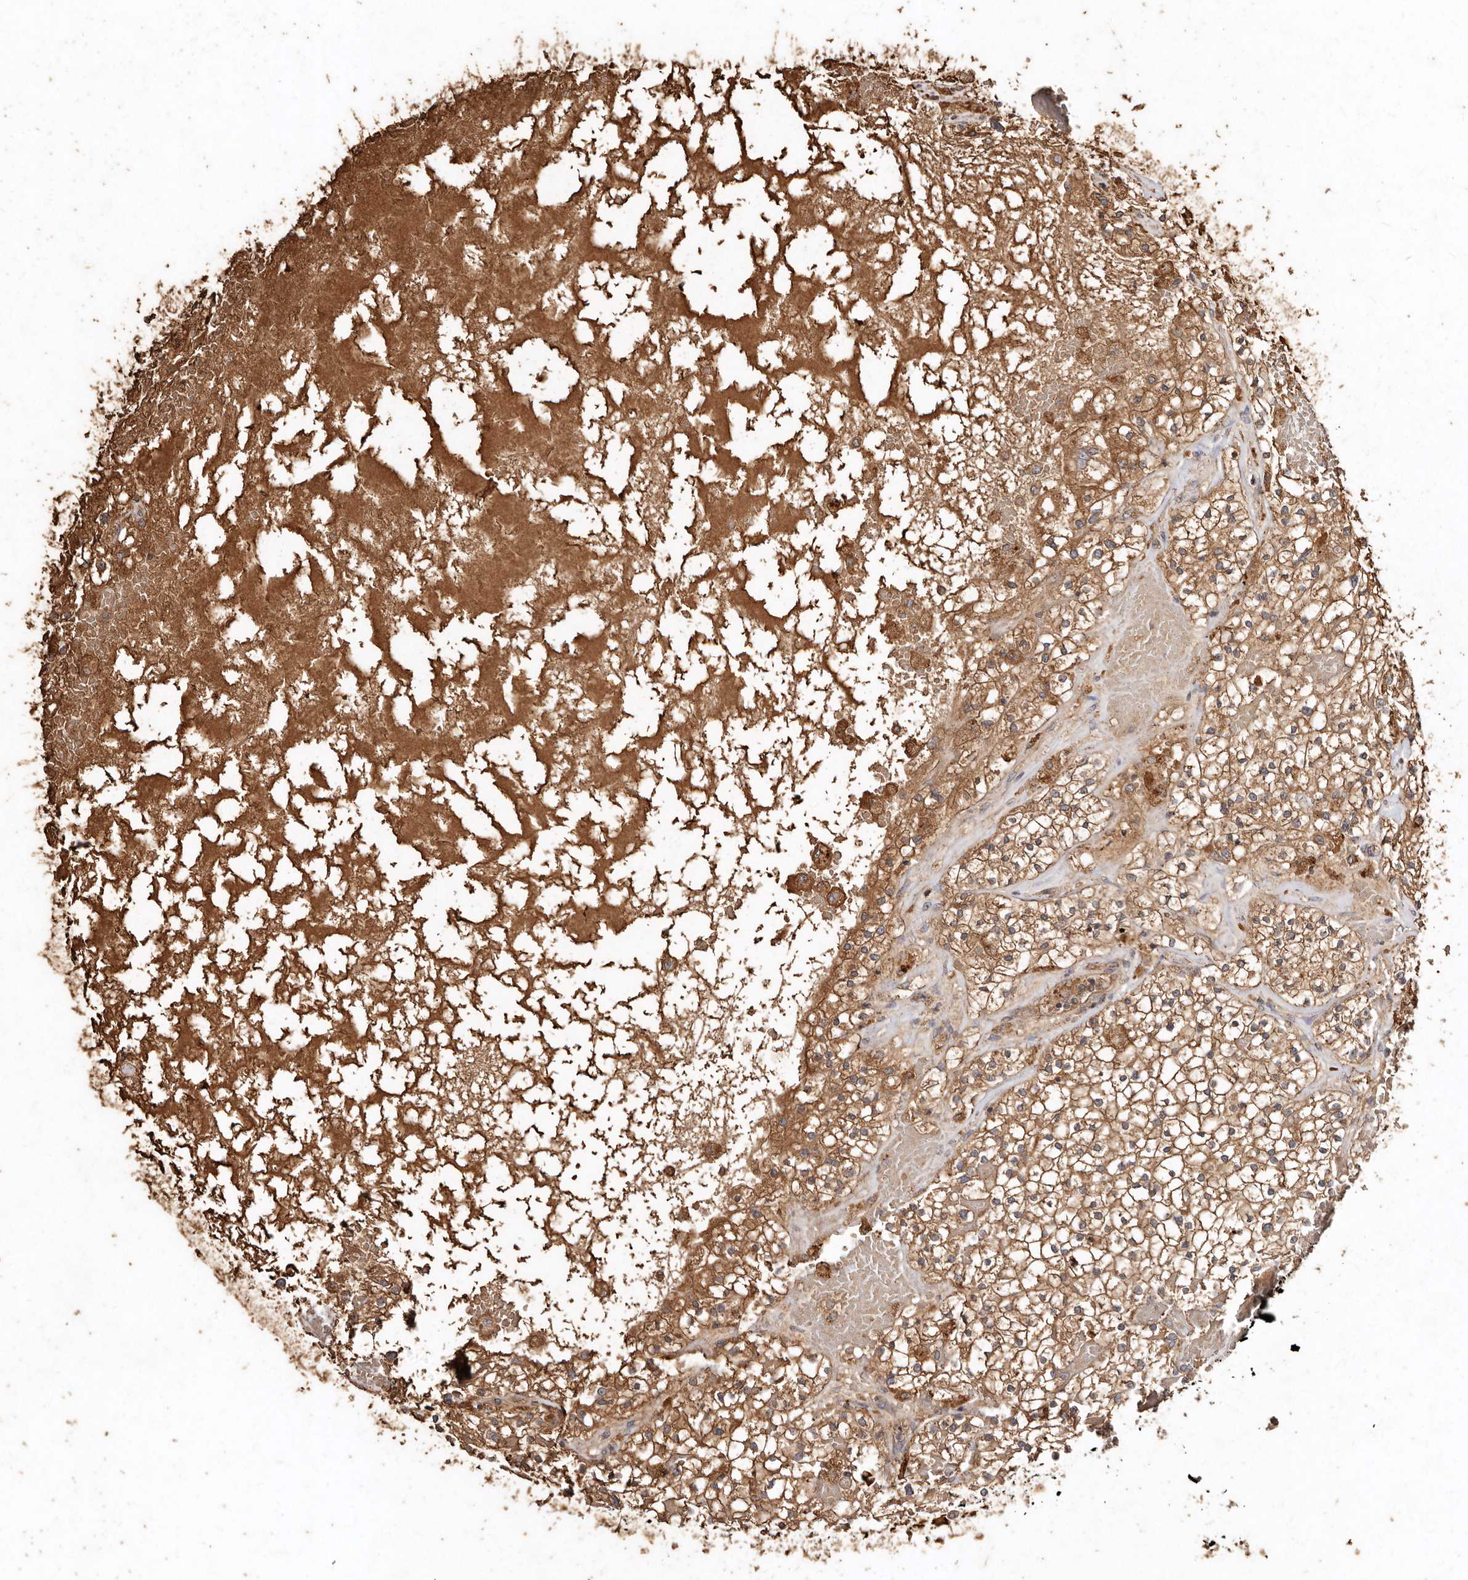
{"staining": {"intensity": "moderate", "quantity": ">75%", "location": "cytoplasmic/membranous"}, "tissue": "renal cancer", "cell_type": "Tumor cells", "image_type": "cancer", "snomed": [{"axis": "morphology", "description": "Normal tissue, NOS"}, {"axis": "morphology", "description": "Adenocarcinoma, NOS"}, {"axis": "topography", "description": "Kidney"}], "caption": "Immunohistochemical staining of human adenocarcinoma (renal) reveals medium levels of moderate cytoplasmic/membranous protein expression in about >75% of tumor cells.", "gene": "FARS2", "patient": {"sex": "male", "age": 68}}